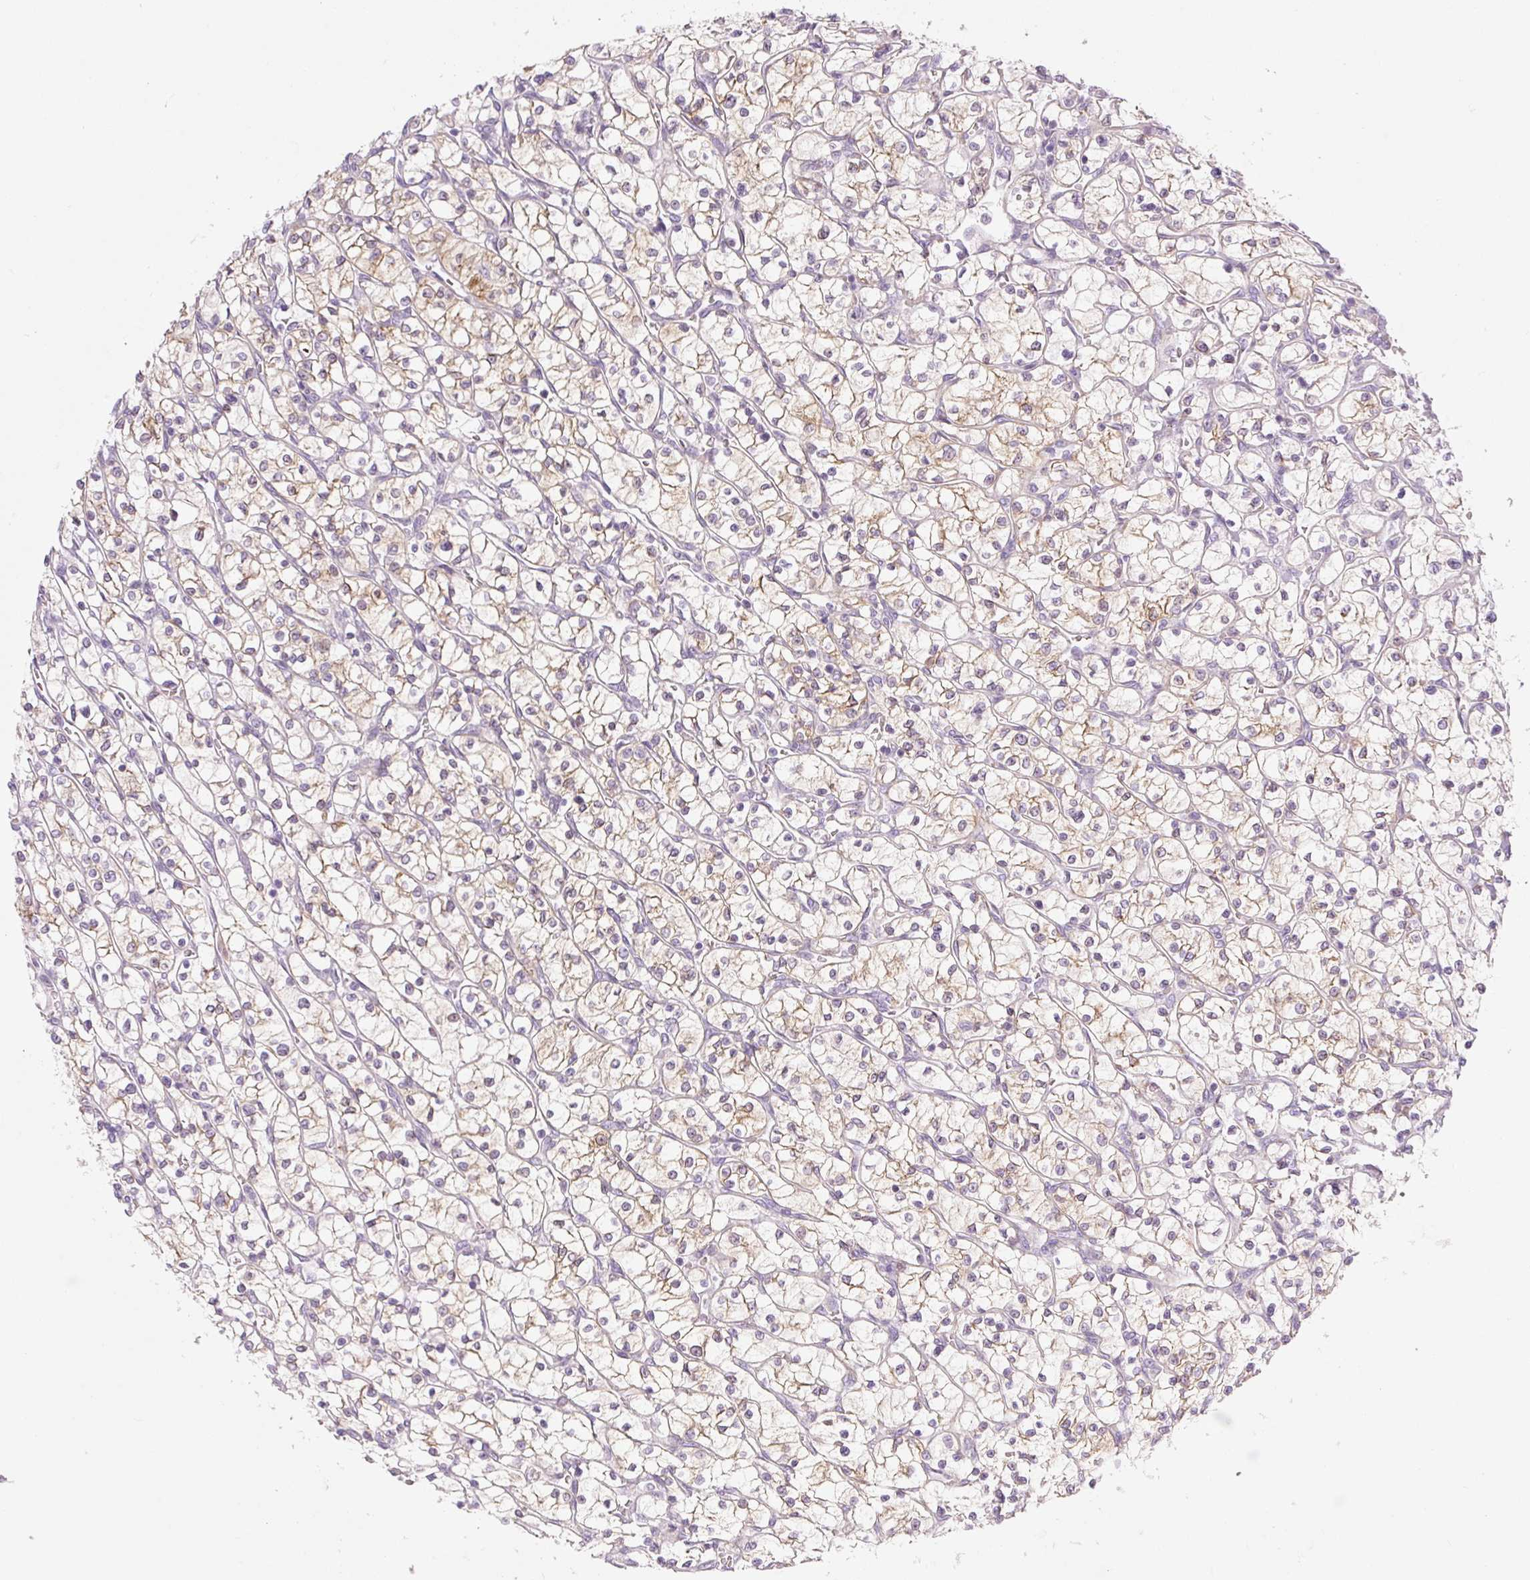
{"staining": {"intensity": "moderate", "quantity": "25%-75%", "location": "cytoplasmic/membranous"}, "tissue": "renal cancer", "cell_type": "Tumor cells", "image_type": "cancer", "snomed": [{"axis": "morphology", "description": "Adenocarcinoma, NOS"}, {"axis": "topography", "description": "Kidney"}], "caption": "Brown immunohistochemical staining in human renal cancer reveals moderate cytoplasmic/membranous positivity in about 25%-75% of tumor cells.", "gene": "MIA2", "patient": {"sex": "female", "age": 64}}